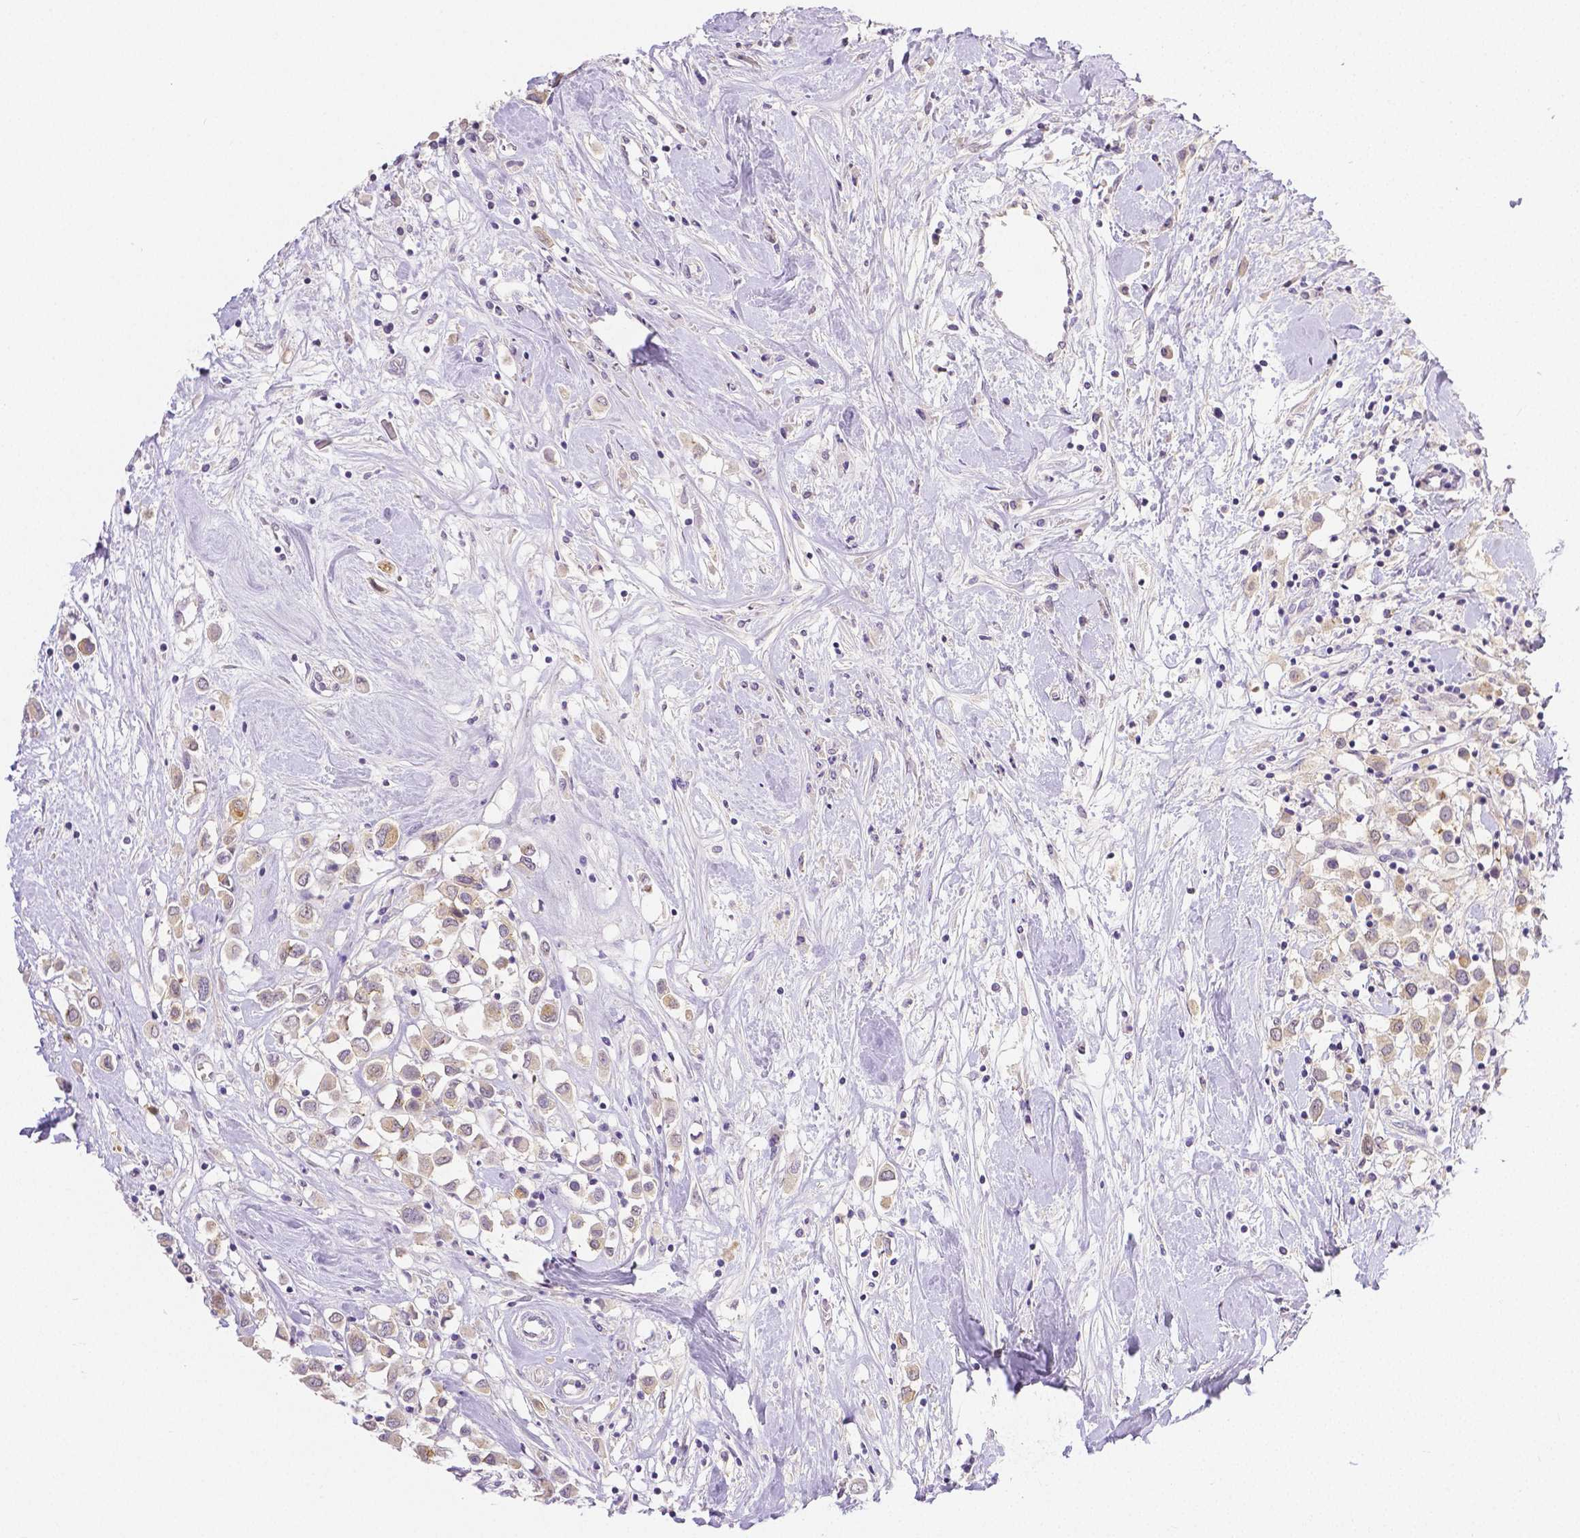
{"staining": {"intensity": "weak", "quantity": "25%-75%", "location": "cytoplasmic/membranous"}, "tissue": "breast cancer", "cell_type": "Tumor cells", "image_type": "cancer", "snomed": [{"axis": "morphology", "description": "Duct carcinoma"}, {"axis": "topography", "description": "Breast"}], "caption": "IHC staining of intraductal carcinoma (breast), which reveals low levels of weak cytoplasmic/membranous expression in approximately 25%-75% of tumor cells indicating weak cytoplasmic/membranous protein expression. The staining was performed using DAB (brown) for protein detection and nuclei were counterstained in hematoxylin (blue).", "gene": "OCLN", "patient": {"sex": "female", "age": 61}}